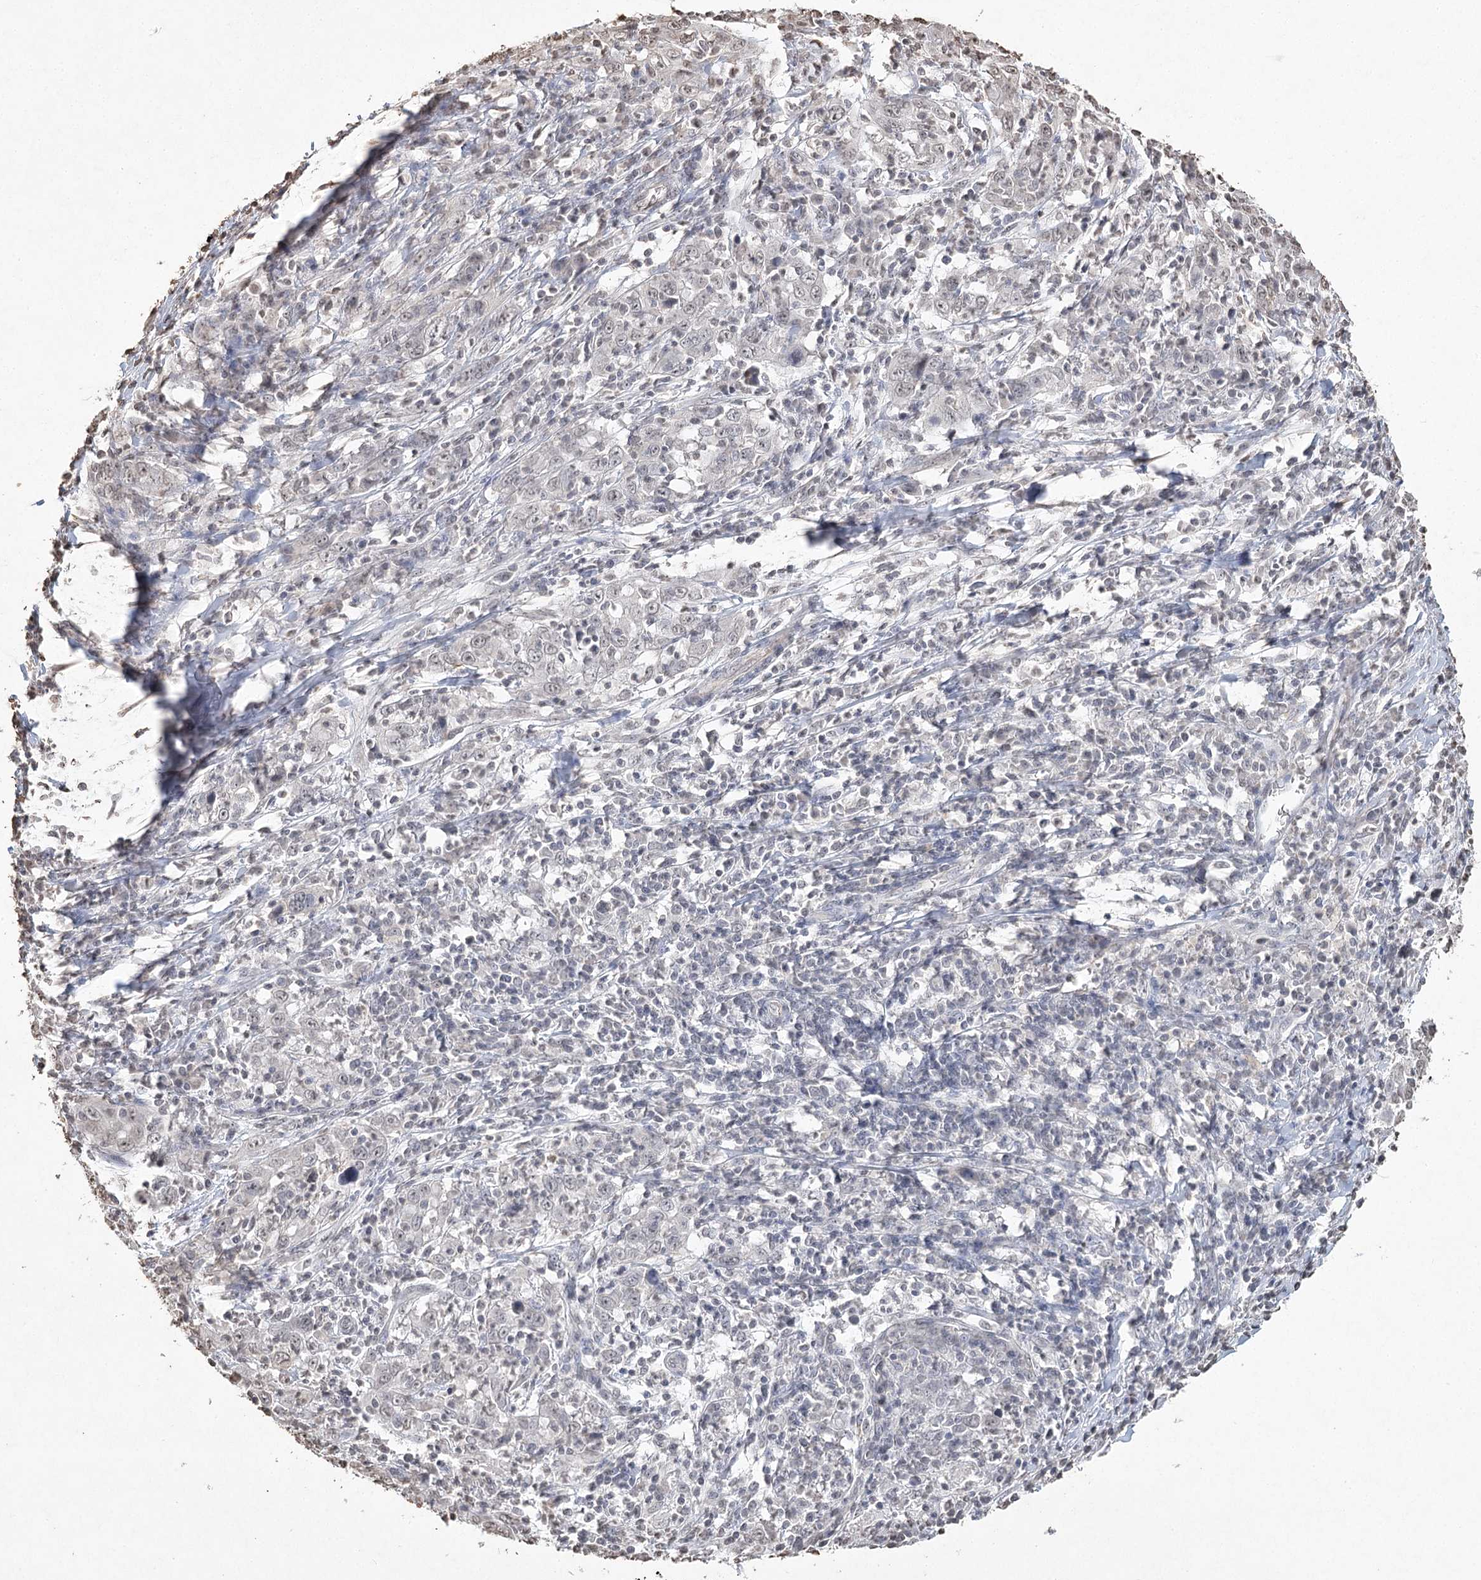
{"staining": {"intensity": "negative", "quantity": "none", "location": "none"}, "tissue": "cervical cancer", "cell_type": "Tumor cells", "image_type": "cancer", "snomed": [{"axis": "morphology", "description": "Squamous cell carcinoma, NOS"}, {"axis": "topography", "description": "Cervix"}], "caption": "This image is of cervical cancer (squamous cell carcinoma) stained with IHC to label a protein in brown with the nuclei are counter-stained blue. There is no positivity in tumor cells.", "gene": "DMXL1", "patient": {"sex": "female", "age": 46}}